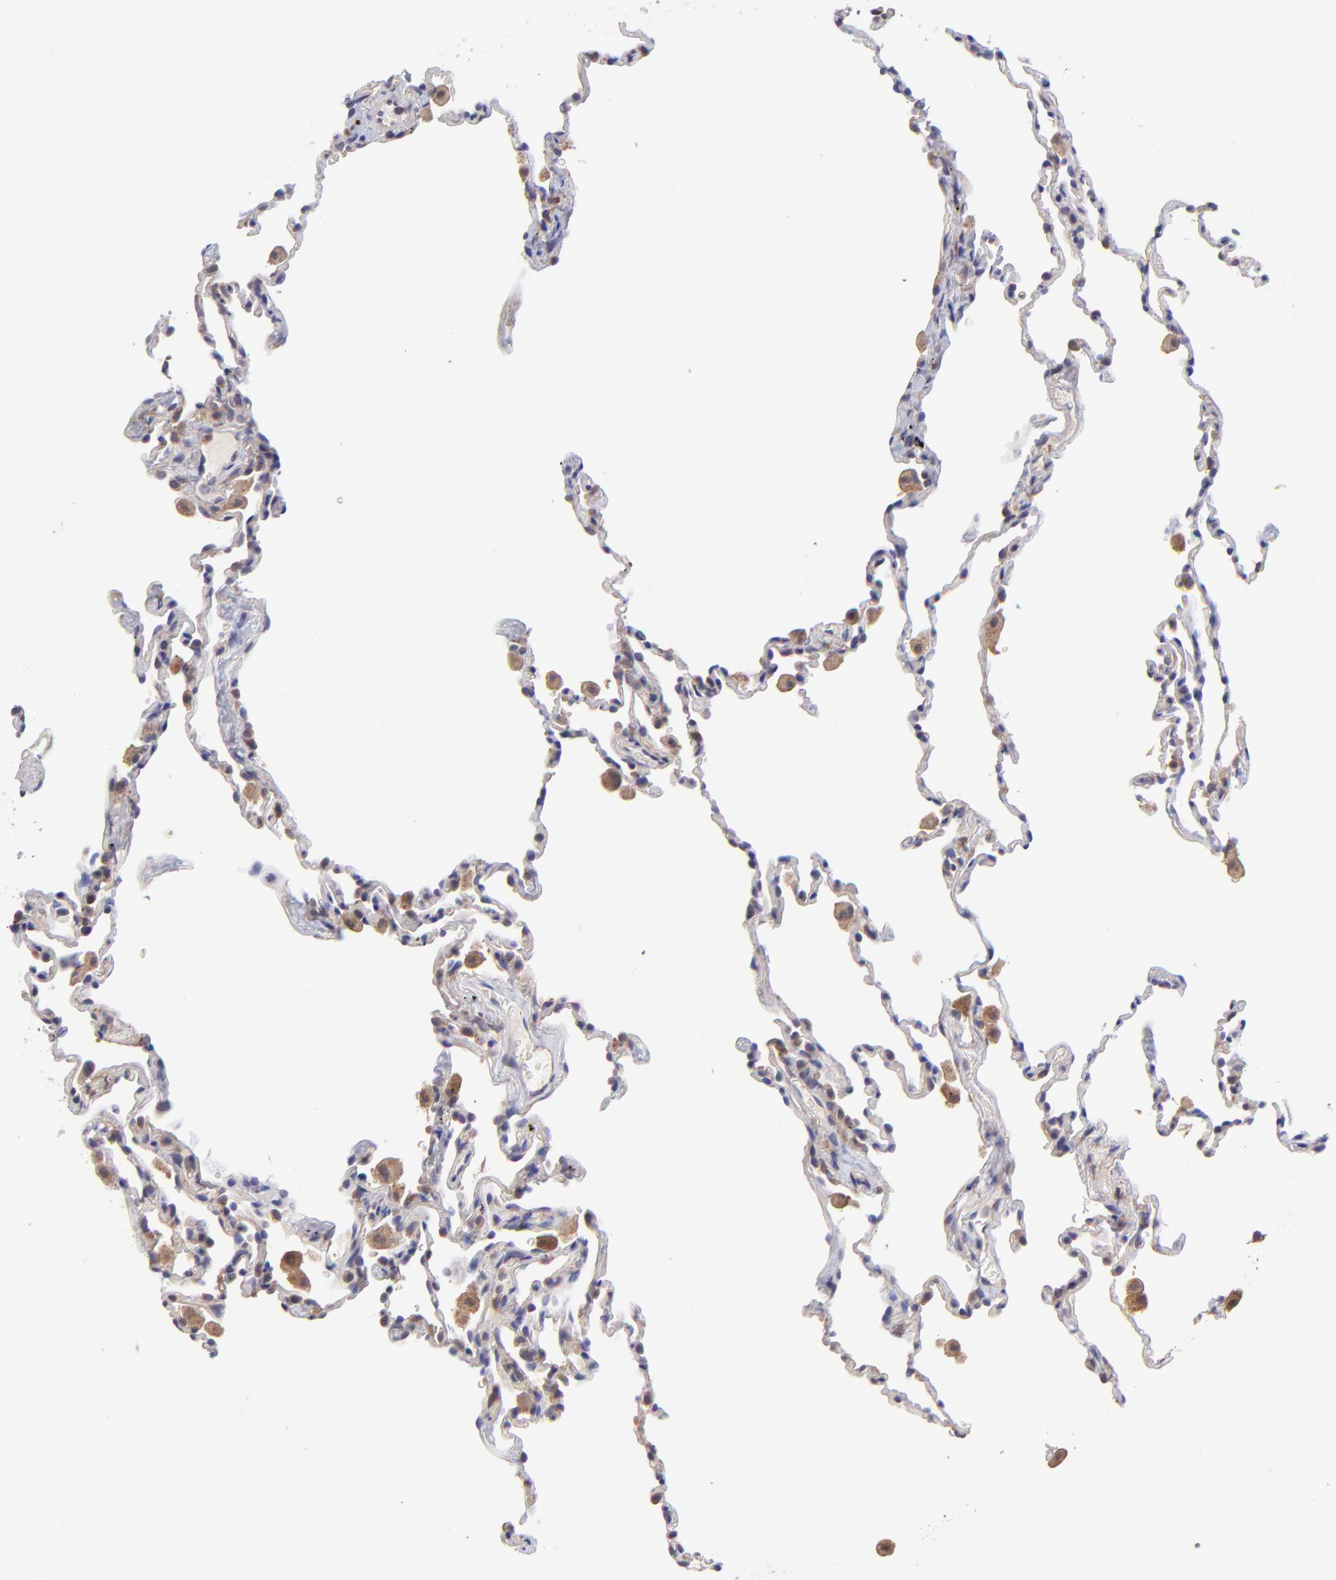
{"staining": {"intensity": "weak", "quantity": ">75%", "location": "cytoplasmic/membranous"}, "tissue": "lung", "cell_type": "Alveolar cells", "image_type": "normal", "snomed": [{"axis": "morphology", "description": "Normal tissue, NOS"}, {"axis": "morphology", "description": "Soft tissue tumor metastatic"}, {"axis": "topography", "description": "Lung"}], "caption": "Protein analysis of normal lung displays weak cytoplasmic/membranous staining in approximately >75% of alveolar cells.", "gene": "NSF", "patient": {"sex": "male", "age": 59}}